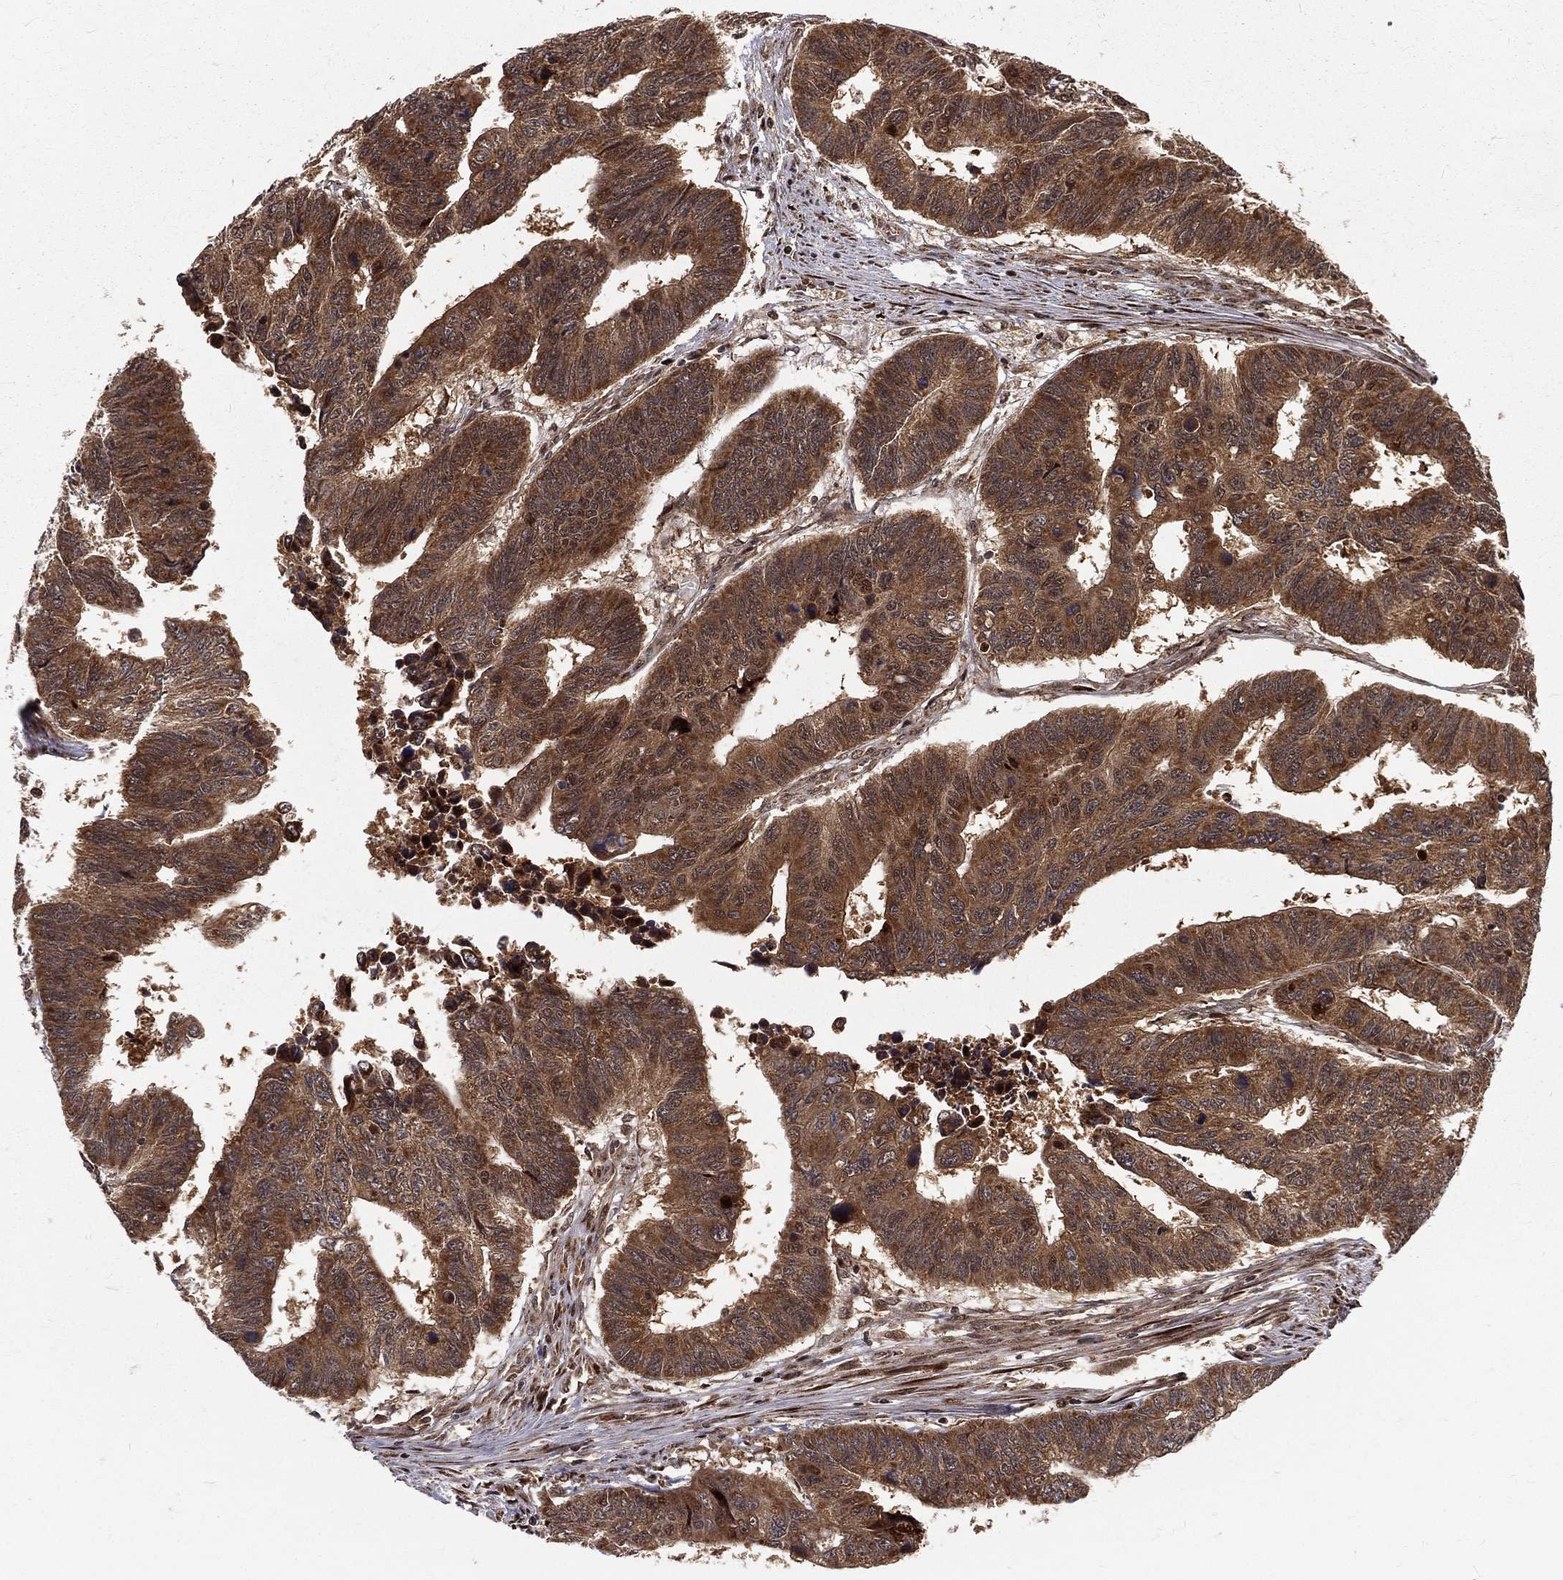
{"staining": {"intensity": "moderate", "quantity": ">75%", "location": "cytoplasmic/membranous"}, "tissue": "colorectal cancer", "cell_type": "Tumor cells", "image_type": "cancer", "snomed": [{"axis": "morphology", "description": "Adenocarcinoma, NOS"}, {"axis": "topography", "description": "Rectum"}], "caption": "Immunohistochemical staining of human adenocarcinoma (colorectal) demonstrates moderate cytoplasmic/membranous protein staining in approximately >75% of tumor cells.", "gene": "MDM2", "patient": {"sex": "female", "age": 85}}